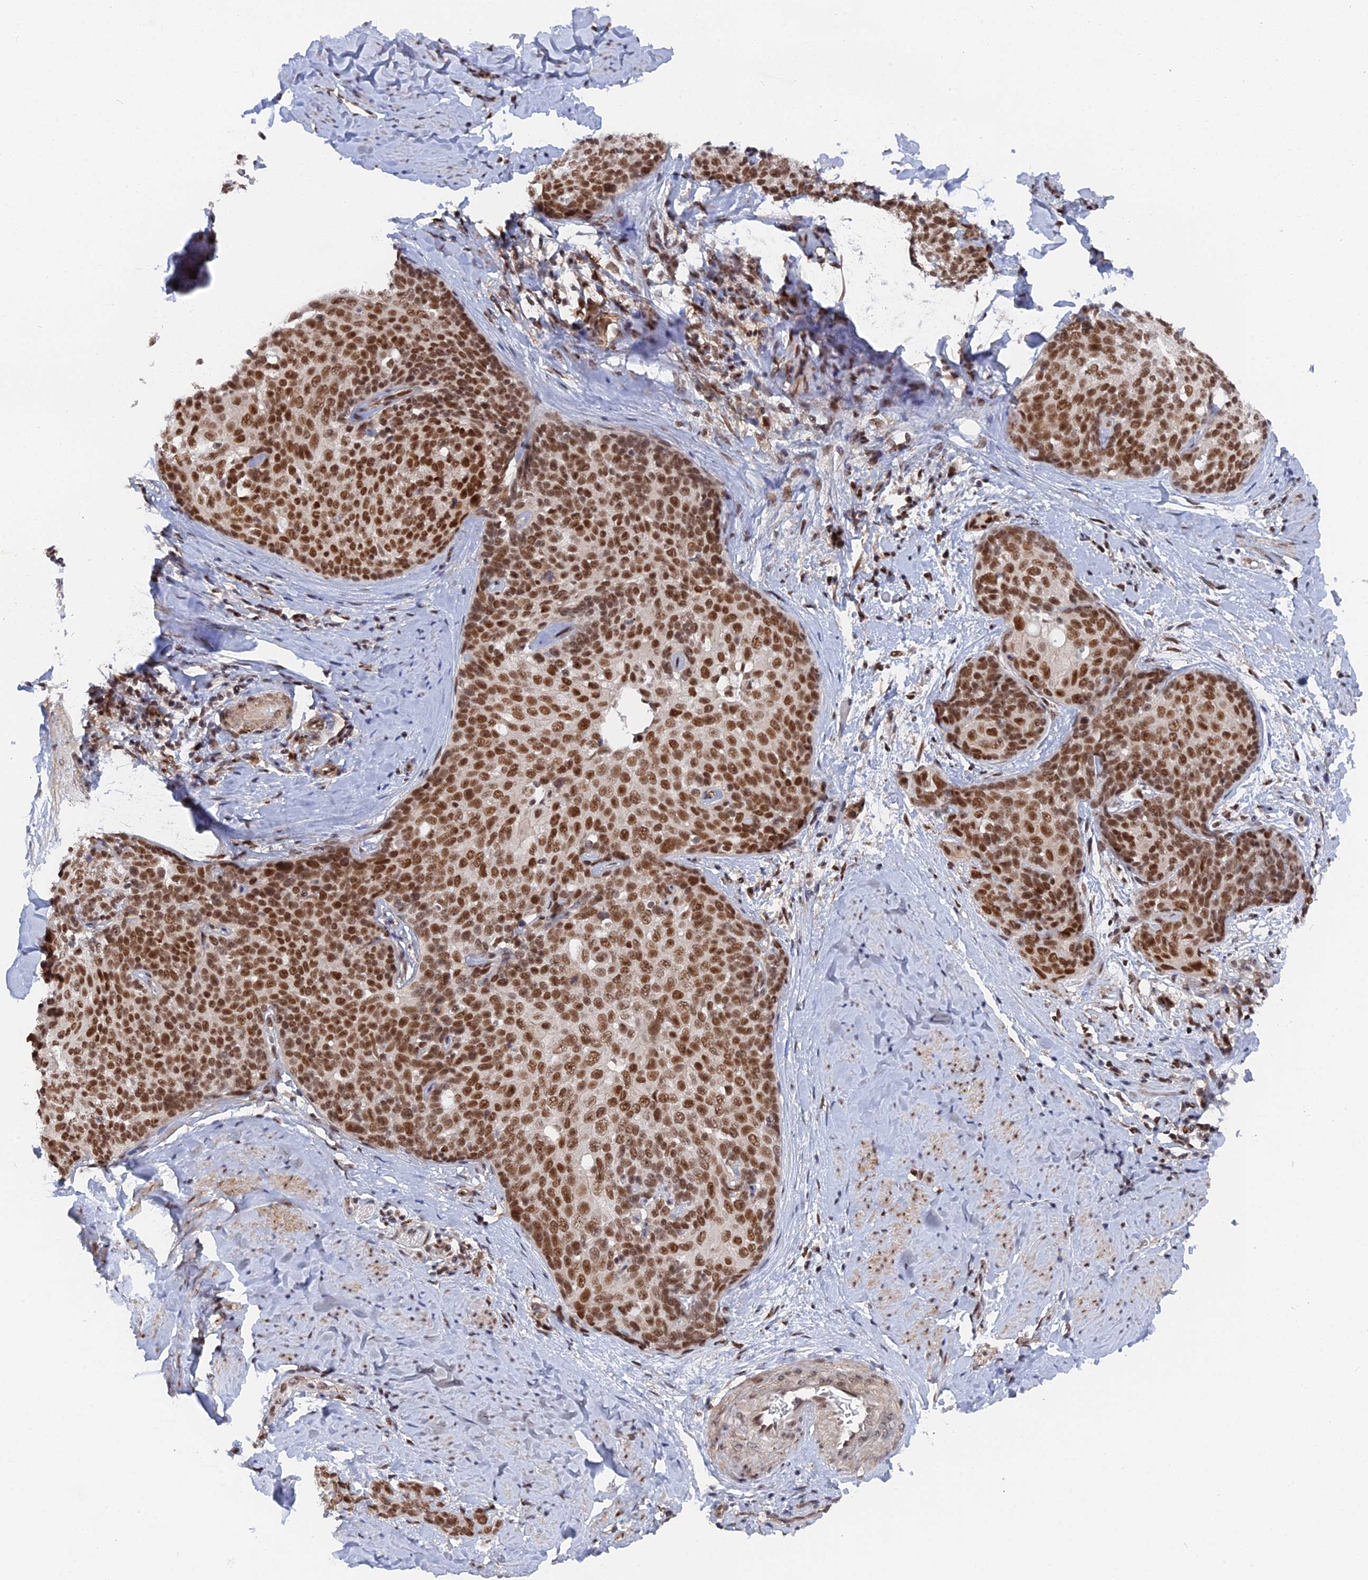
{"staining": {"intensity": "strong", "quantity": ">75%", "location": "nuclear"}, "tissue": "cervical cancer", "cell_type": "Tumor cells", "image_type": "cancer", "snomed": [{"axis": "morphology", "description": "Squamous cell carcinoma, NOS"}, {"axis": "topography", "description": "Cervix"}], "caption": "Immunohistochemistry image of human cervical squamous cell carcinoma stained for a protein (brown), which demonstrates high levels of strong nuclear expression in approximately >75% of tumor cells.", "gene": "CCDC85A", "patient": {"sex": "female", "age": 50}}